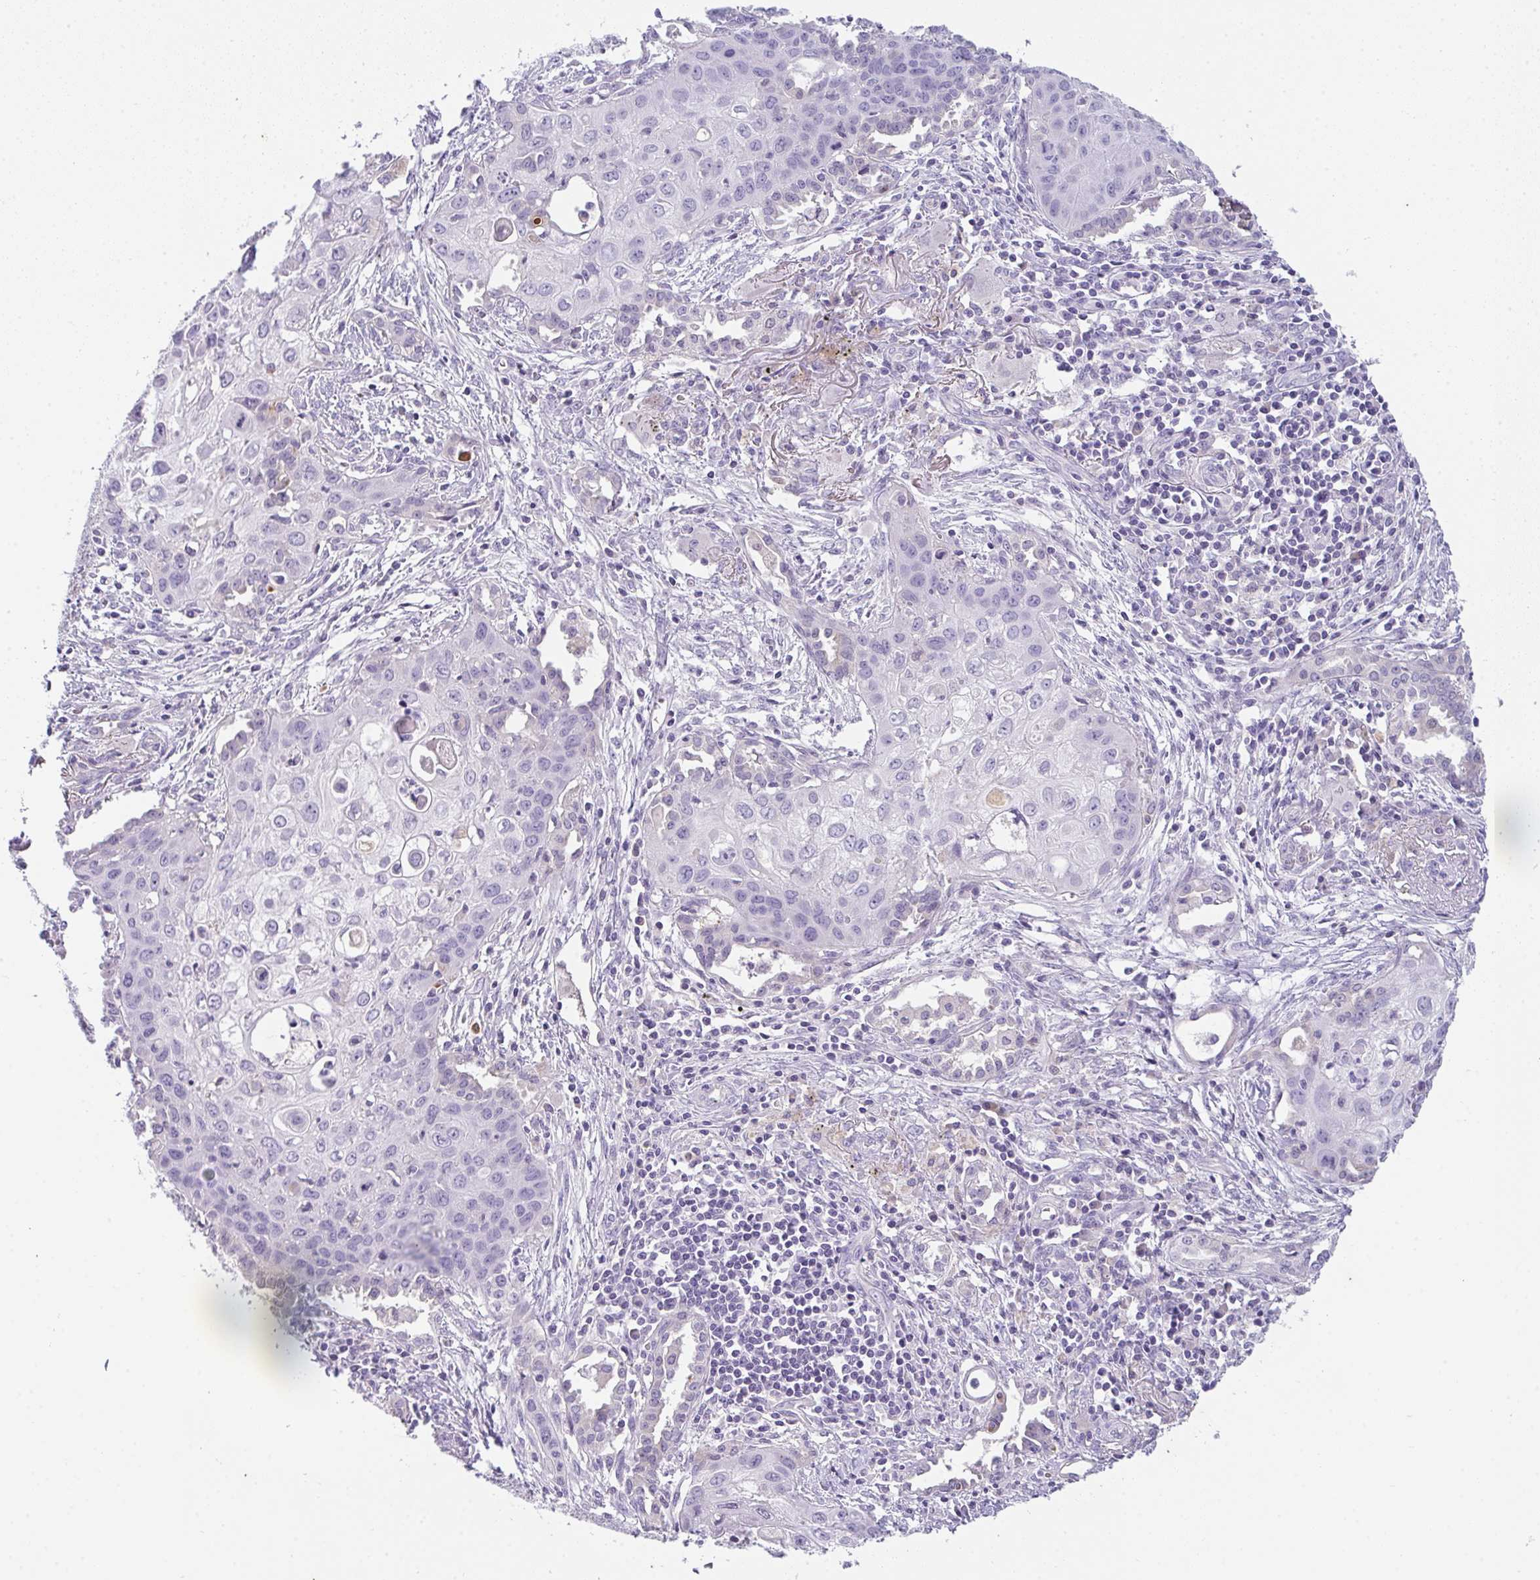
{"staining": {"intensity": "negative", "quantity": "none", "location": "none"}, "tissue": "lung cancer", "cell_type": "Tumor cells", "image_type": "cancer", "snomed": [{"axis": "morphology", "description": "Squamous cell carcinoma, NOS"}, {"axis": "topography", "description": "Lung"}], "caption": "The micrograph reveals no staining of tumor cells in lung cancer (squamous cell carcinoma).", "gene": "COX7B", "patient": {"sex": "male", "age": 71}}